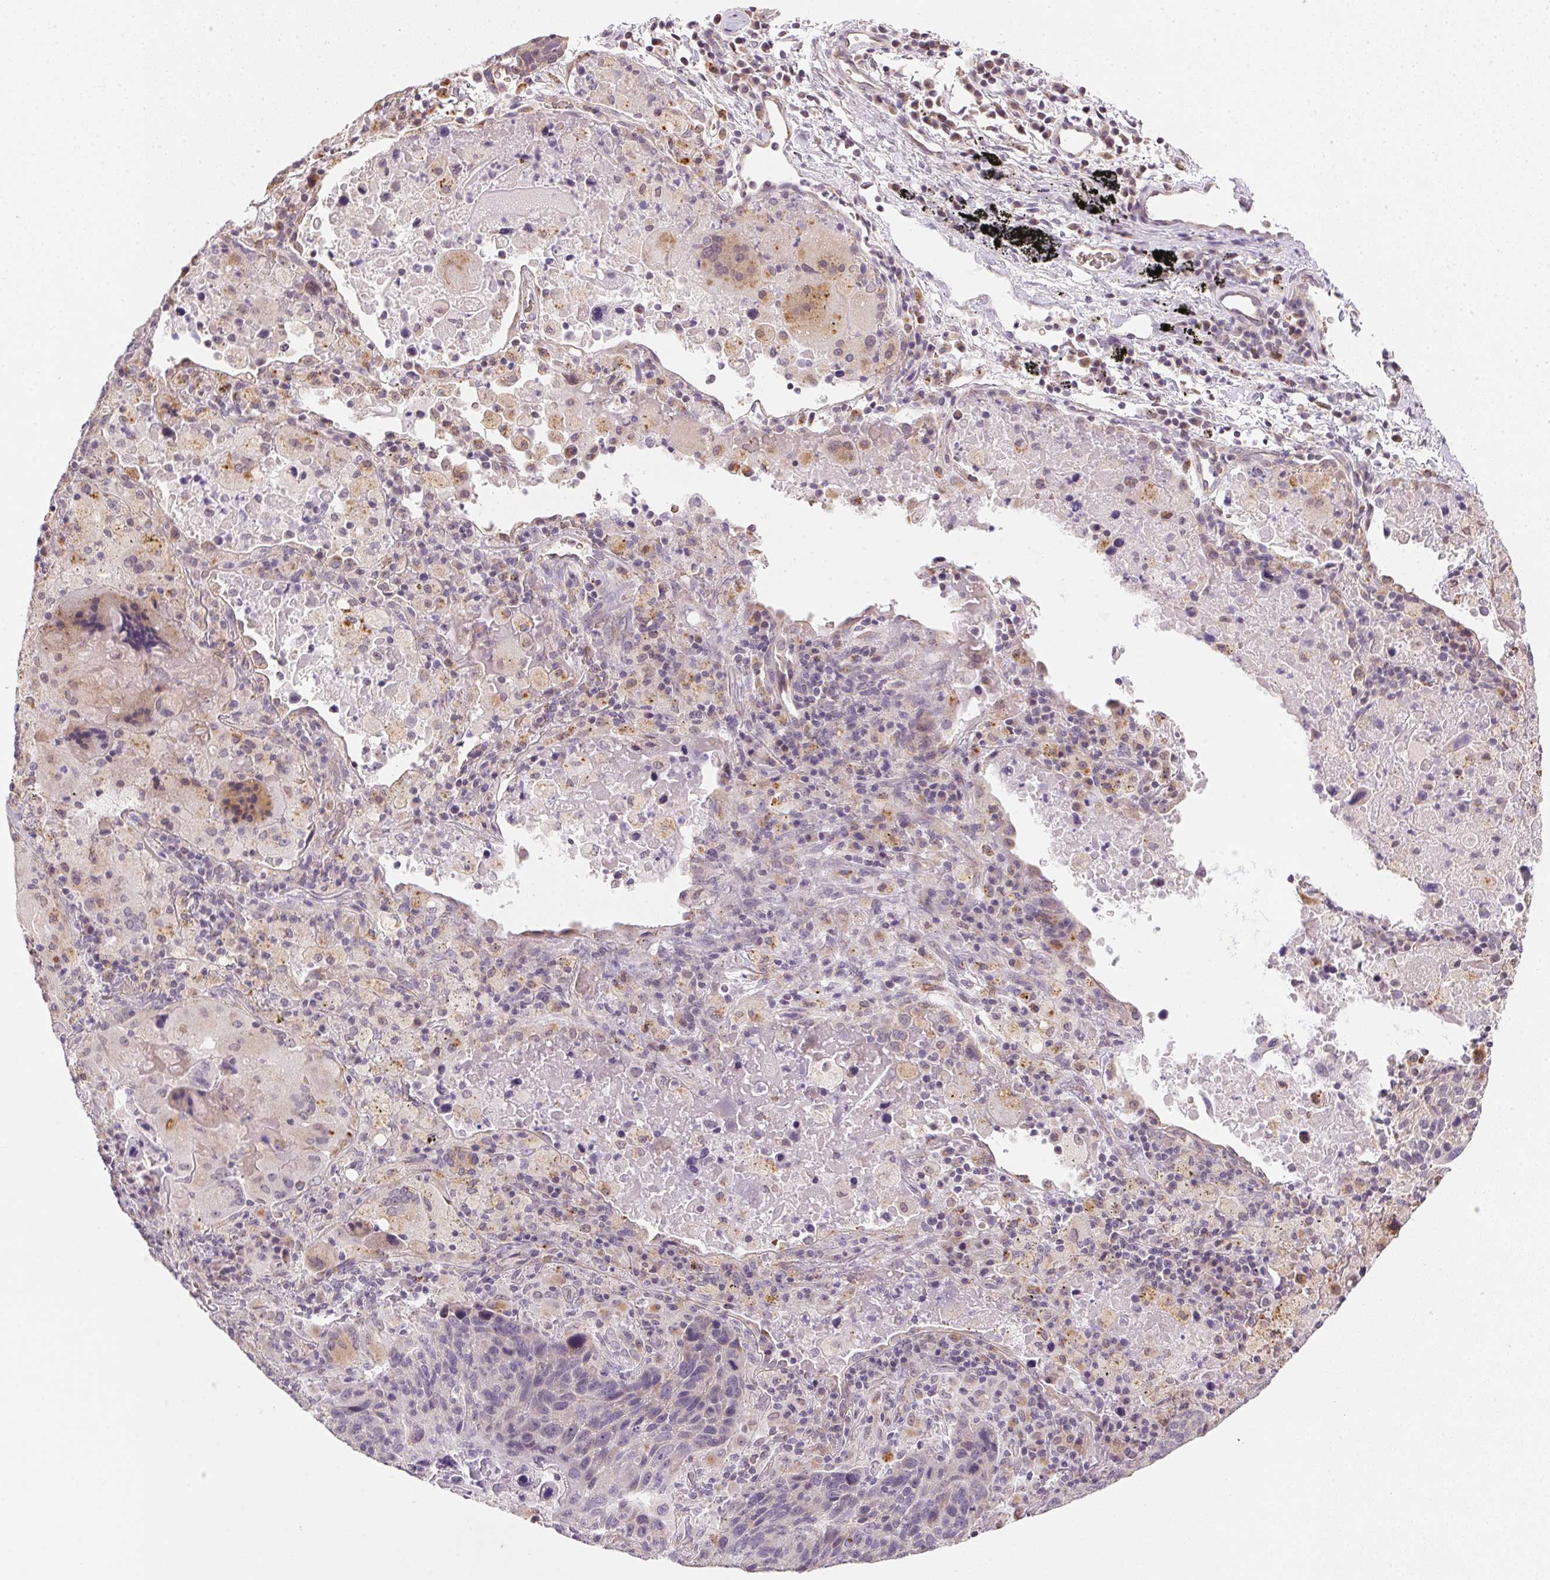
{"staining": {"intensity": "negative", "quantity": "none", "location": "none"}, "tissue": "lung cancer", "cell_type": "Tumor cells", "image_type": "cancer", "snomed": [{"axis": "morphology", "description": "Squamous cell carcinoma, NOS"}, {"axis": "topography", "description": "Lung"}], "caption": "This is an immunohistochemistry micrograph of lung cancer (squamous cell carcinoma). There is no positivity in tumor cells.", "gene": "METTL13", "patient": {"sex": "male", "age": 68}}